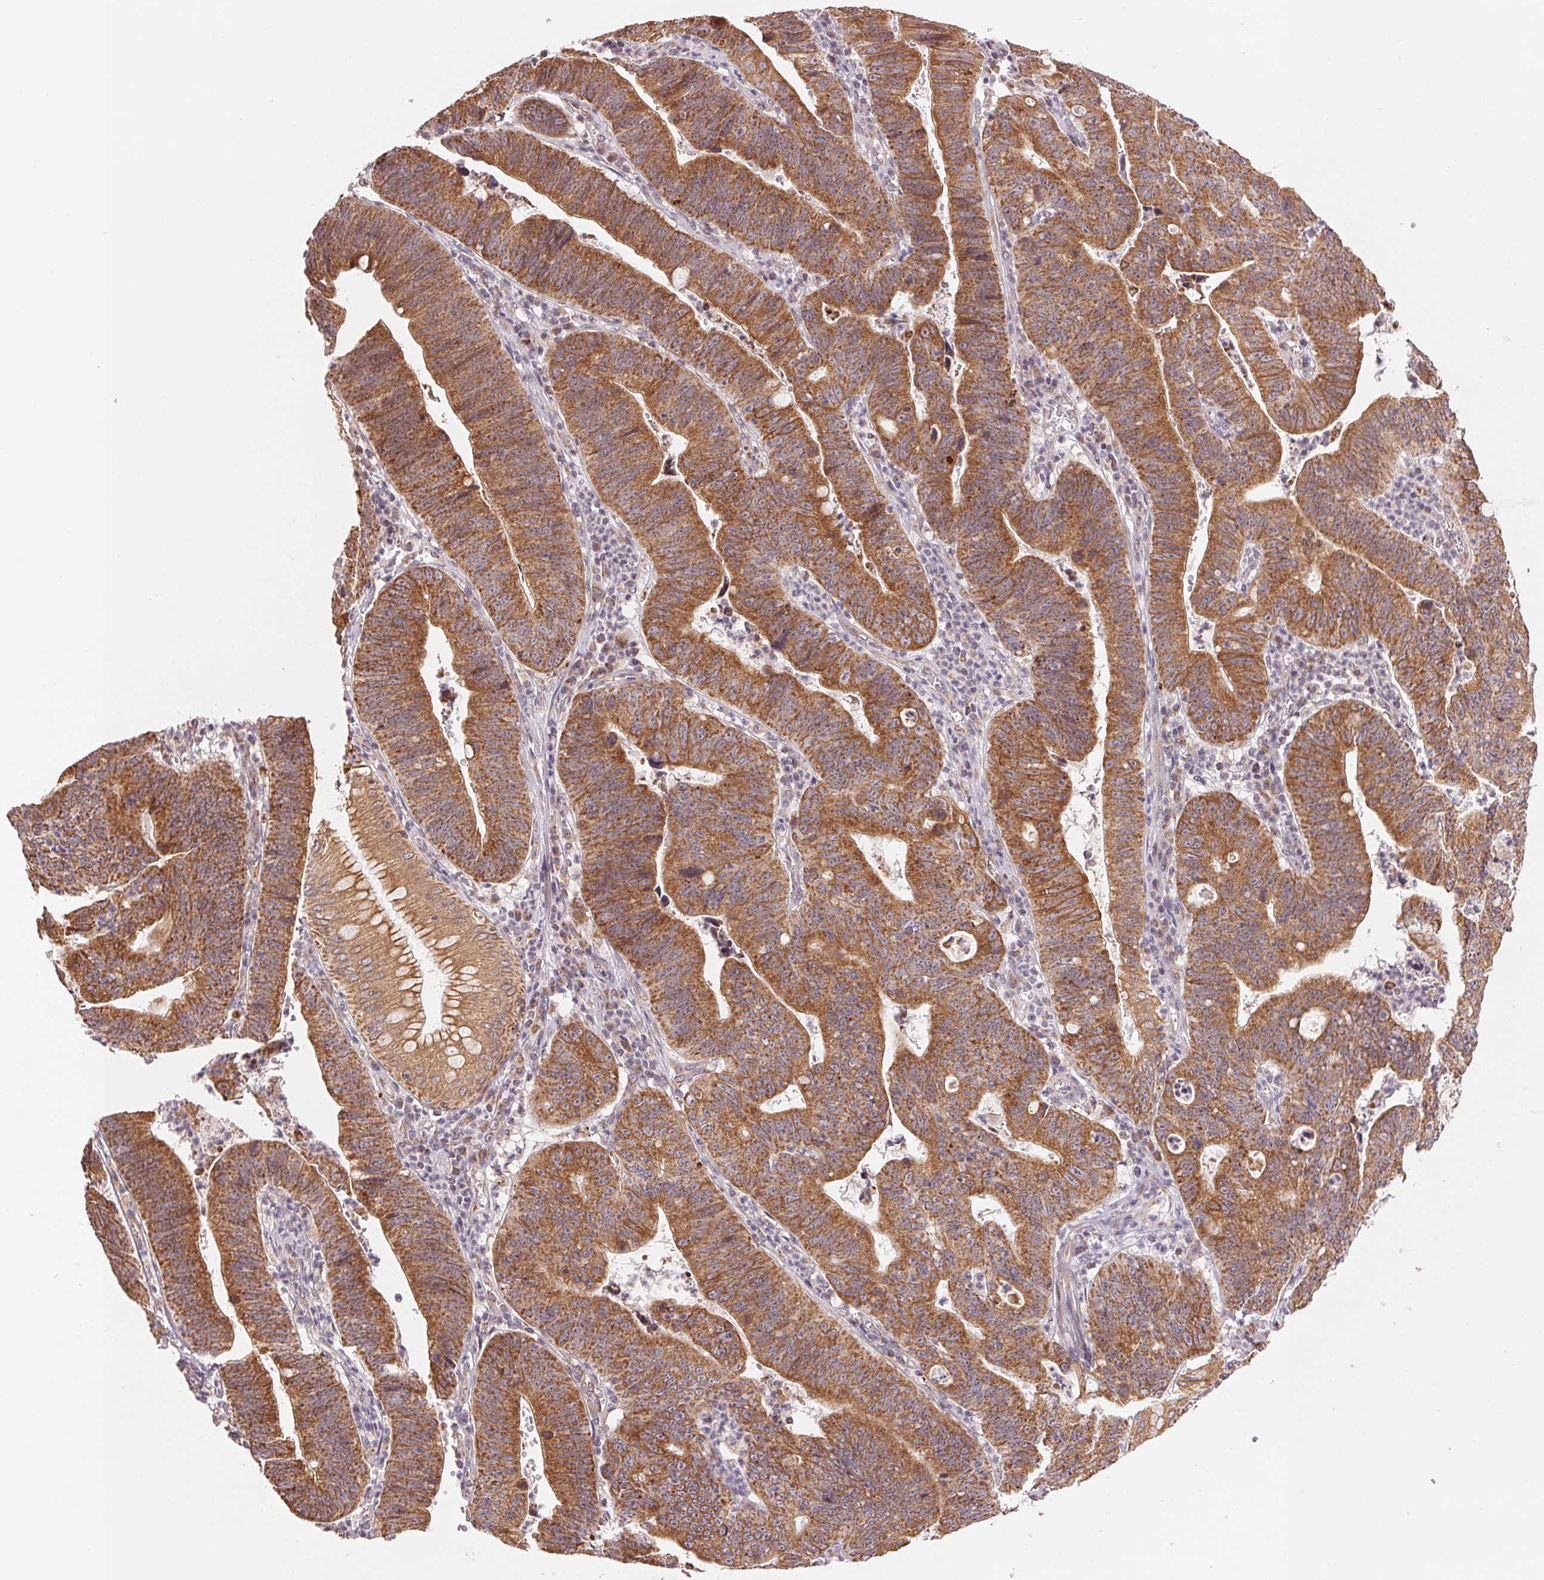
{"staining": {"intensity": "strong", "quantity": ">75%", "location": "cytoplasmic/membranous"}, "tissue": "stomach cancer", "cell_type": "Tumor cells", "image_type": "cancer", "snomed": [{"axis": "morphology", "description": "Adenocarcinoma, NOS"}, {"axis": "topography", "description": "Stomach"}], "caption": "Protein expression analysis of human stomach cancer (adenocarcinoma) reveals strong cytoplasmic/membranous positivity in about >75% of tumor cells.", "gene": "MATCAP1", "patient": {"sex": "male", "age": 59}}